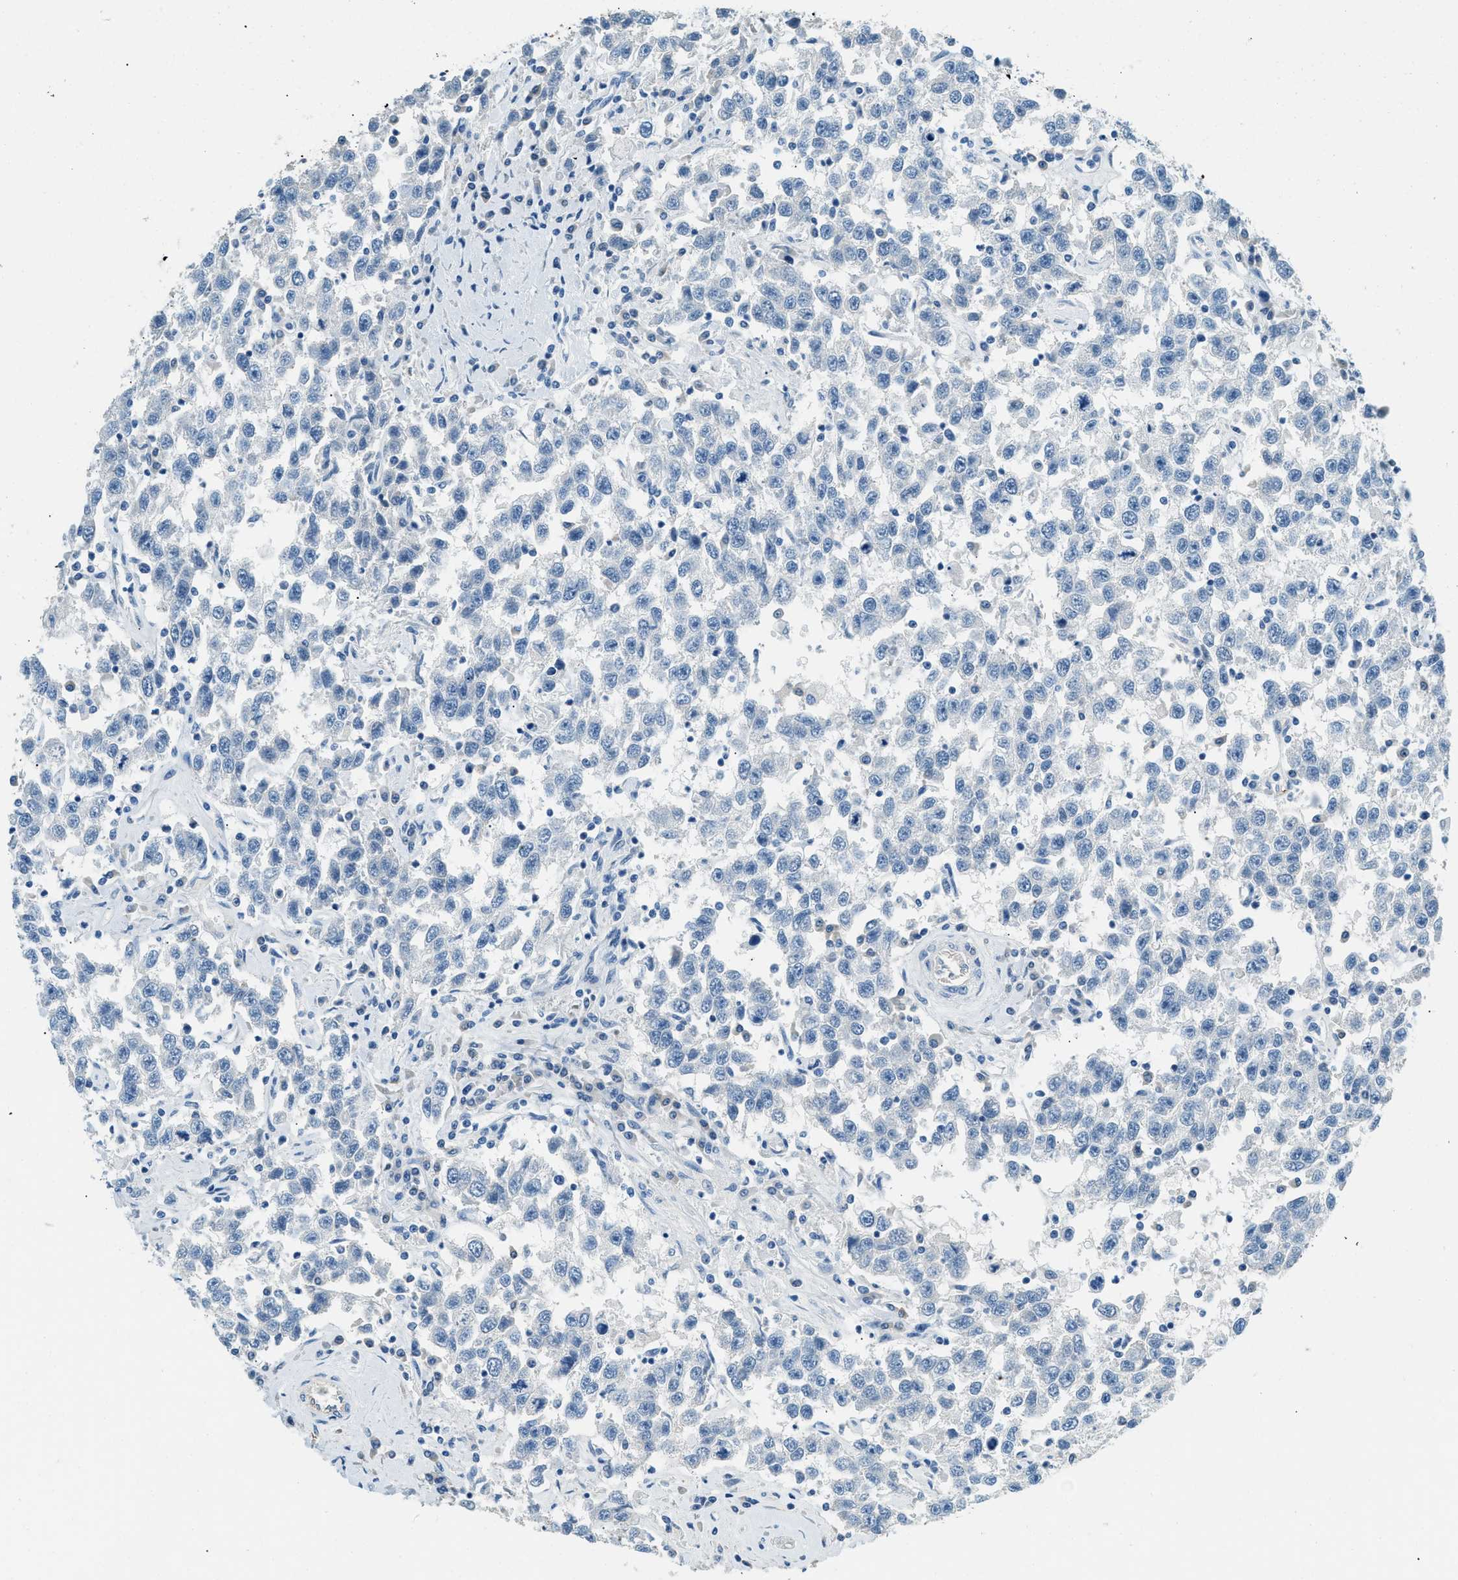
{"staining": {"intensity": "negative", "quantity": "none", "location": "none"}, "tissue": "testis cancer", "cell_type": "Tumor cells", "image_type": "cancer", "snomed": [{"axis": "morphology", "description": "Seminoma, NOS"}, {"axis": "topography", "description": "Testis"}], "caption": "Testis seminoma was stained to show a protein in brown. There is no significant positivity in tumor cells. (Stains: DAB immunohistochemistry (IHC) with hematoxylin counter stain, Microscopy: brightfield microscopy at high magnification).", "gene": "ZNF367", "patient": {"sex": "male", "age": 41}}